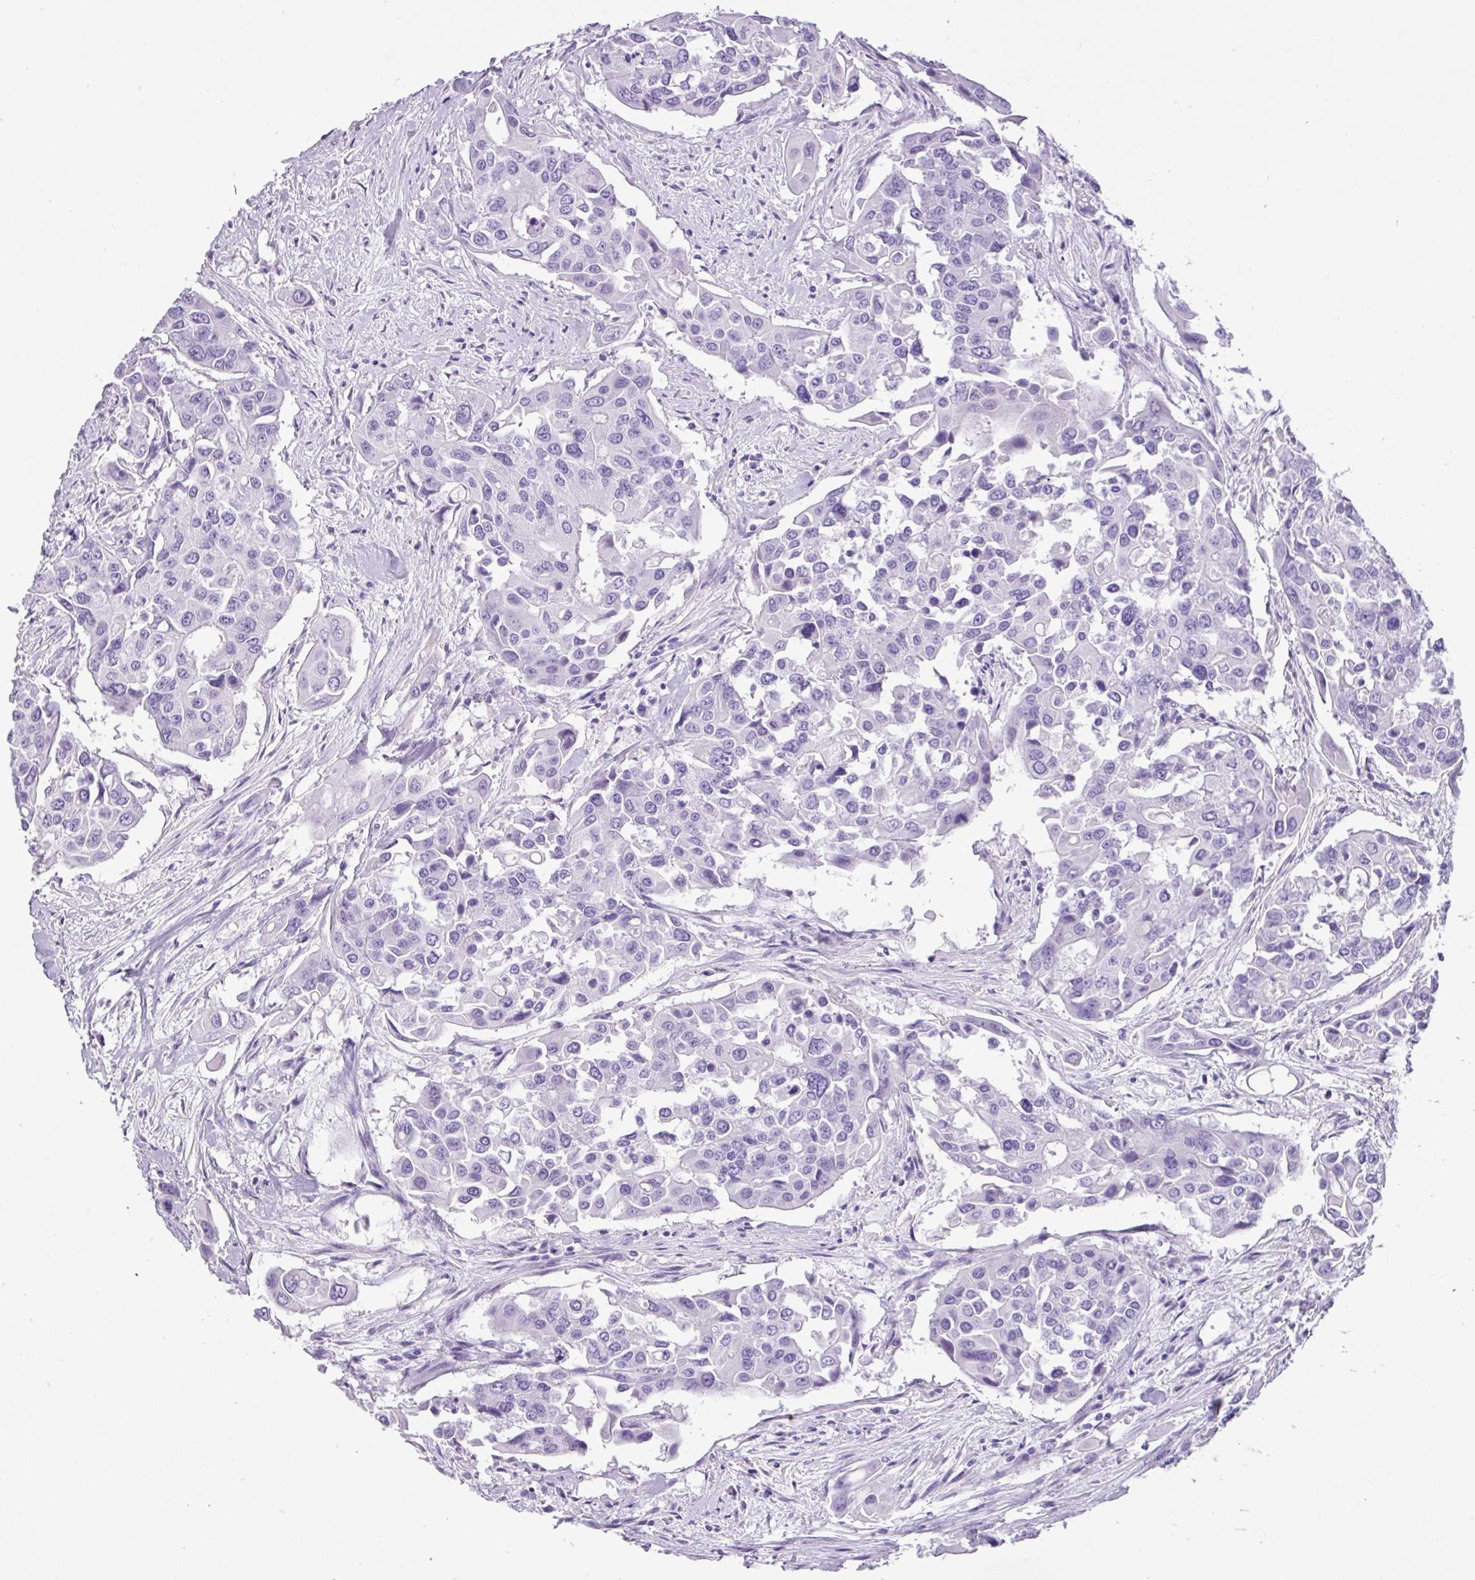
{"staining": {"intensity": "negative", "quantity": "none", "location": "none"}, "tissue": "colorectal cancer", "cell_type": "Tumor cells", "image_type": "cancer", "snomed": [{"axis": "morphology", "description": "Adenocarcinoma, NOS"}, {"axis": "topography", "description": "Colon"}], "caption": "DAB immunohistochemical staining of colorectal adenocarcinoma exhibits no significant staining in tumor cells.", "gene": "TNP1", "patient": {"sex": "male", "age": 77}}